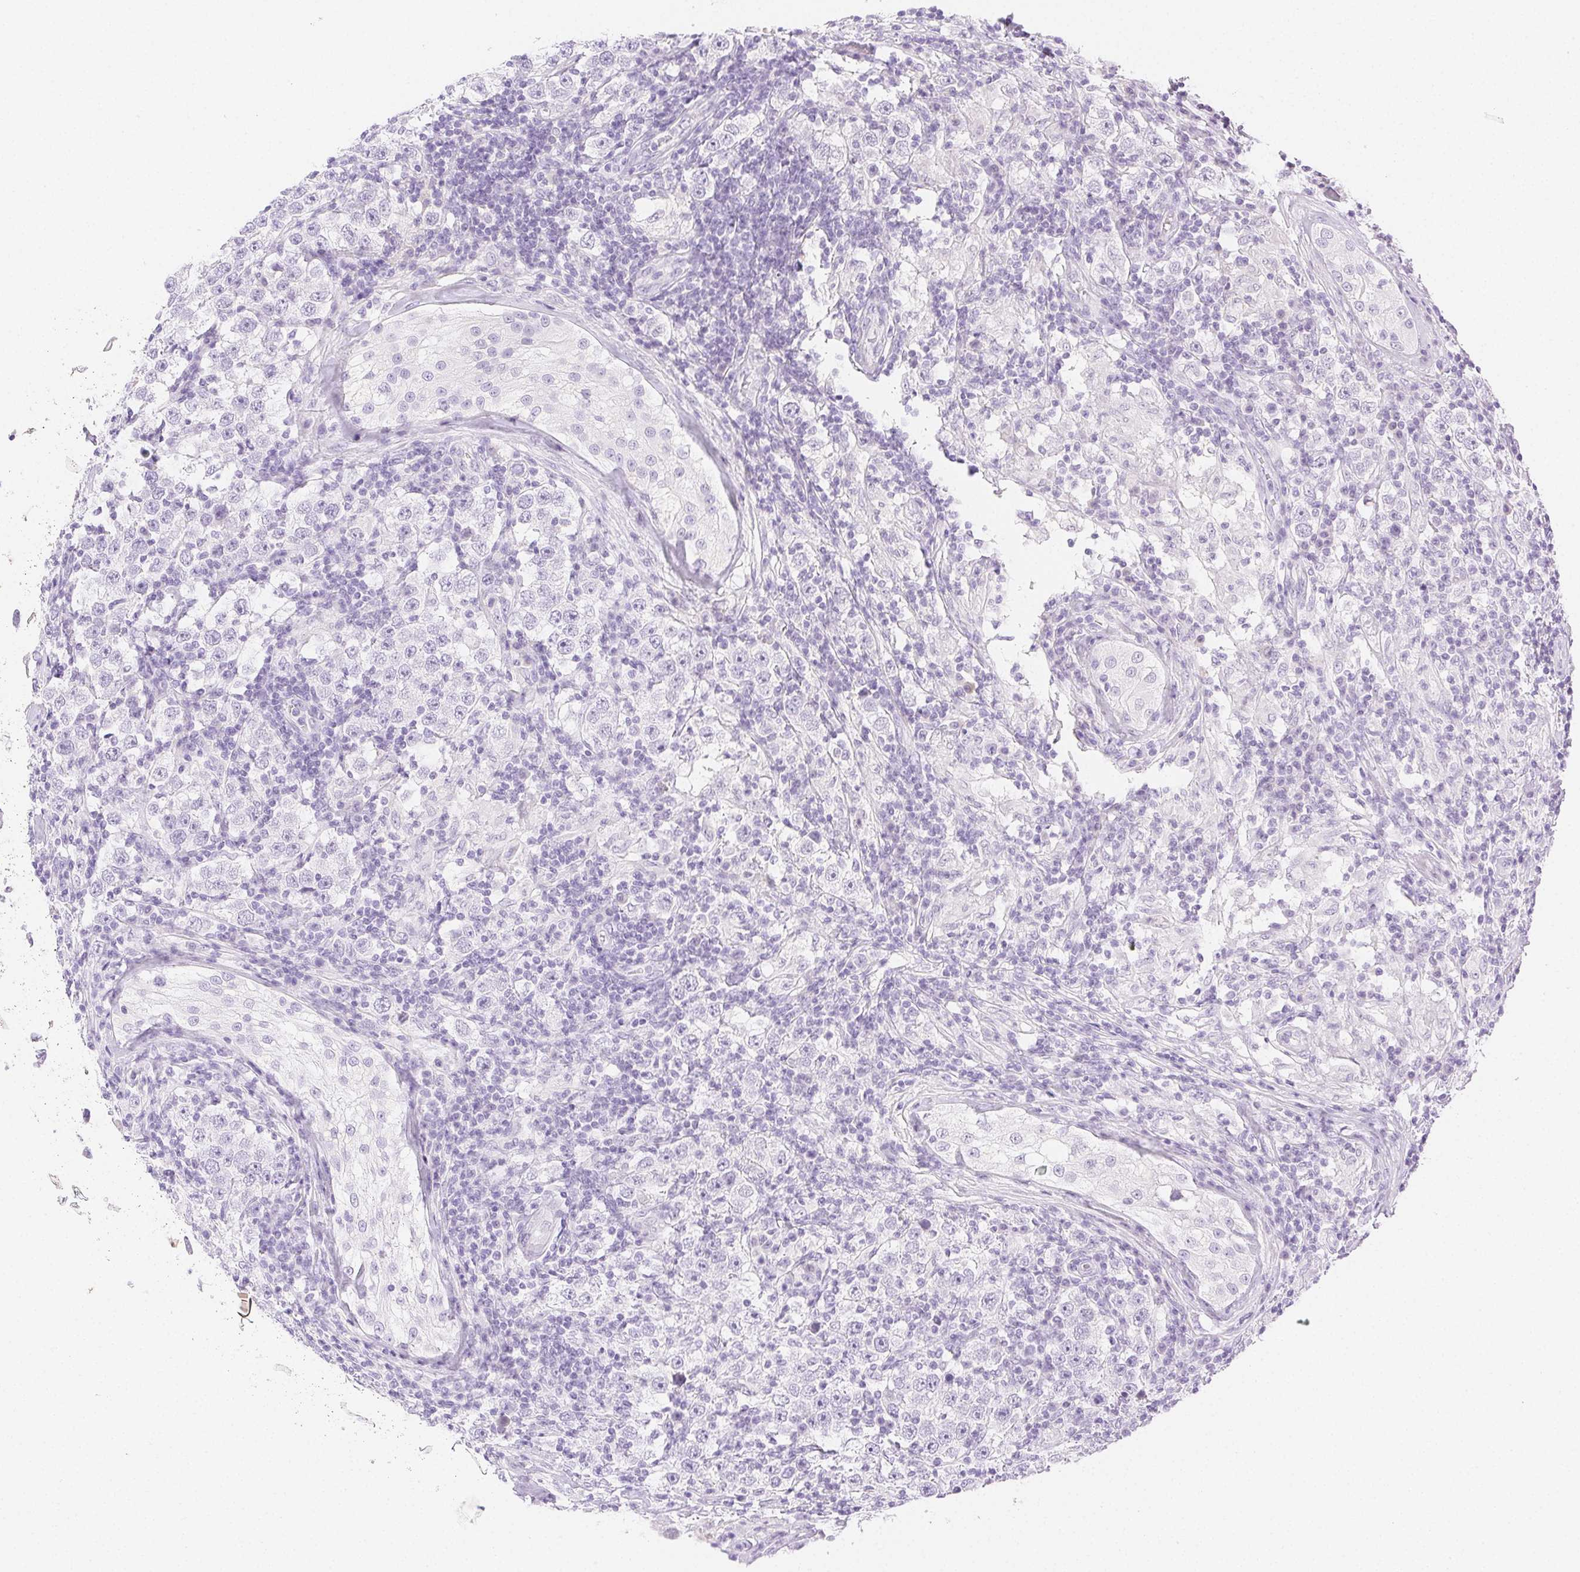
{"staining": {"intensity": "negative", "quantity": "none", "location": "none"}, "tissue": "urothelial cancer", "cell_type": "Tumor cells", "image_type": "cancer", "snomed": [{"axis": "morphology", "description": "Normal tissue, NOS"}, {"axis": "morphology", "description": "Urothelial carcinoma, High grade"}, {"axis": "morphology", "description": "Seminoma, NOS"}, {"axis": "morphology", "description": "Carcinoma, Embryonal, NOS"}, {"axis": "topography", "description": "Urinary bladder"}, {"axis": "topography", "description": "Testis"}], "caption": "Protein analysis of high-grade urothelial carcinoma demonstrates no significant staining in tumor cells. Brightfield microscopy of immunohistochemistry (IHC) stained with DAB (brown) and hematoxylin (blue), captured at high magnification.", "gene": "SPACA4", "patient": {"sex": "male", "age": 41}}